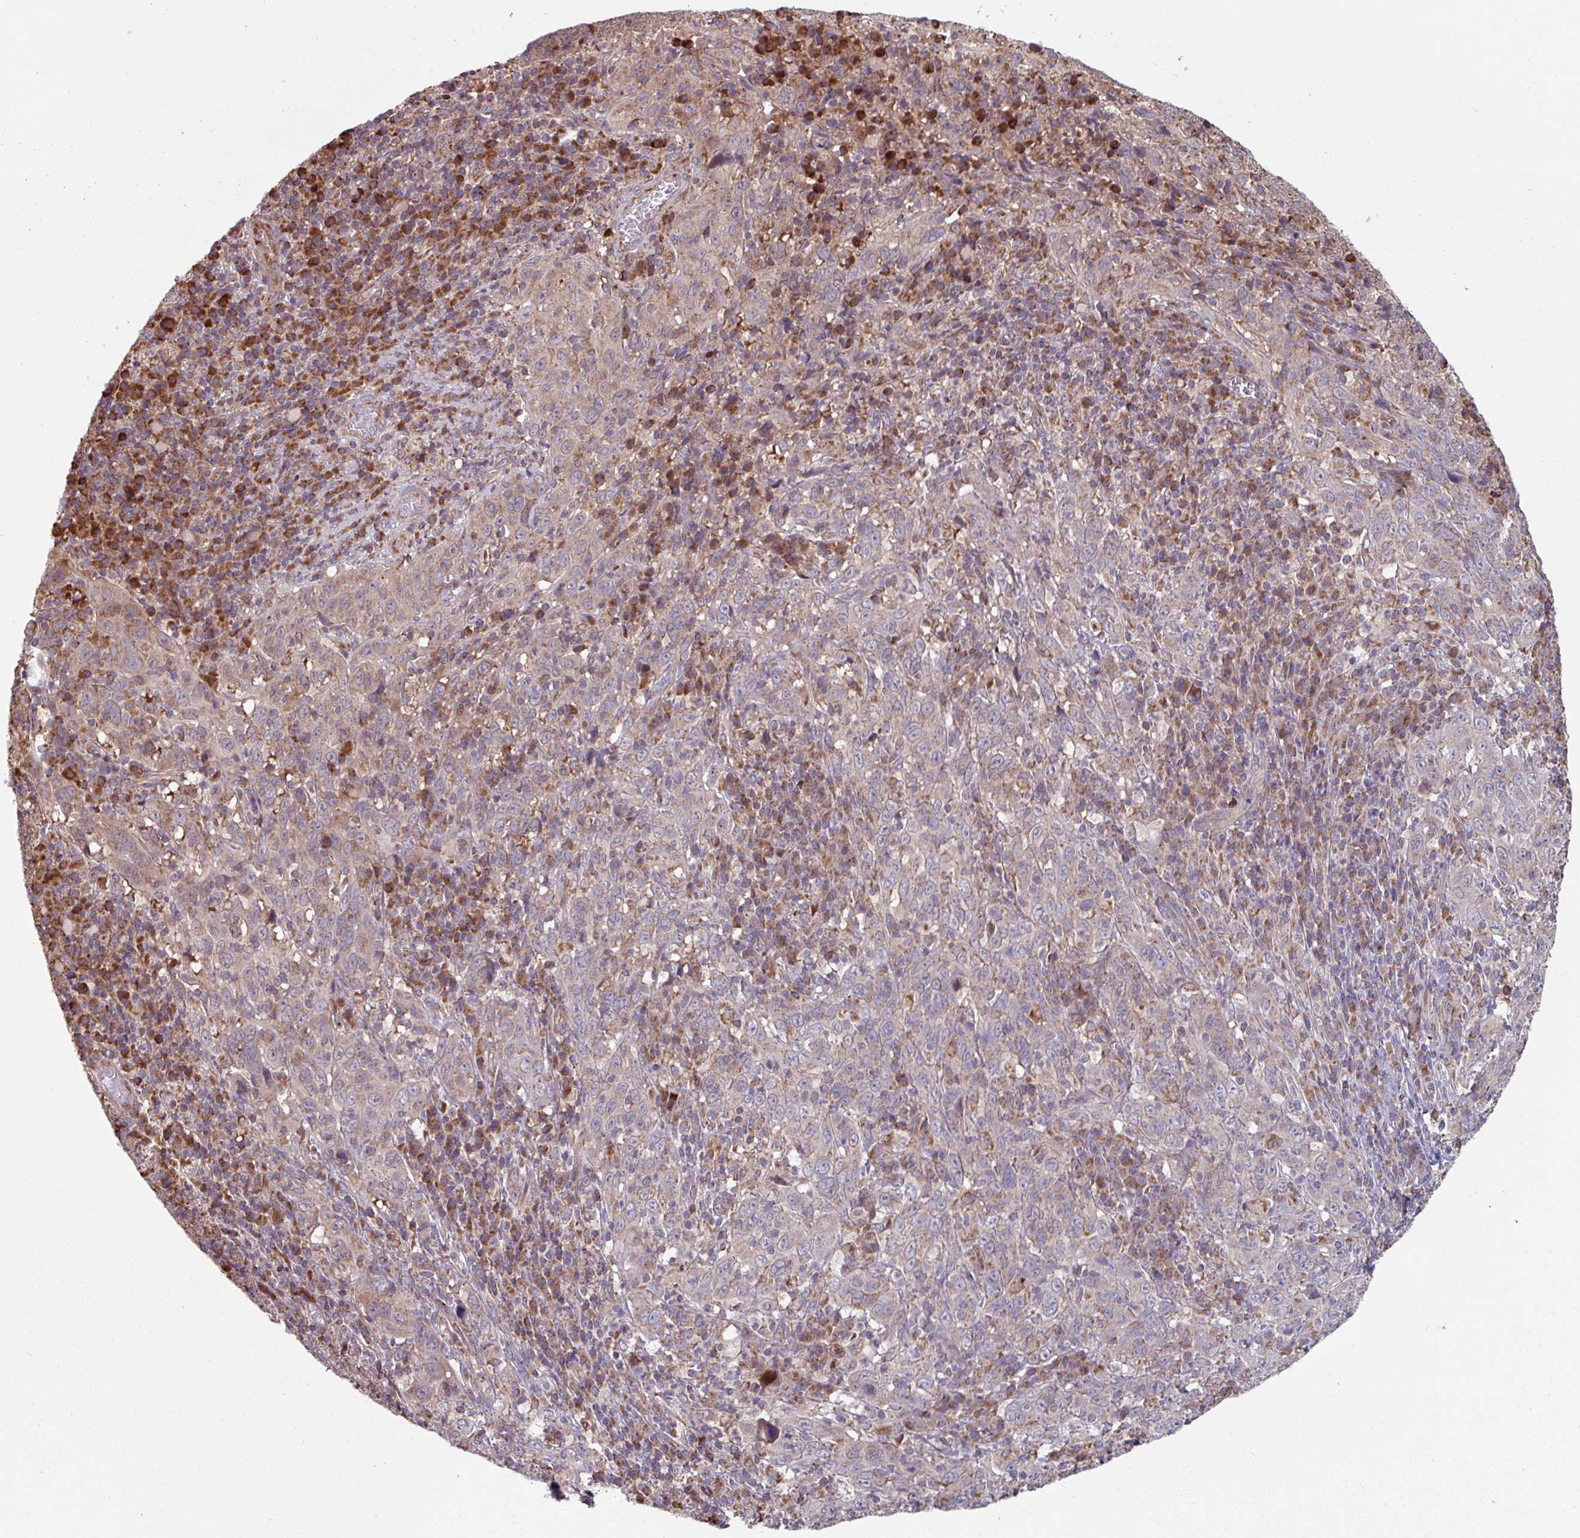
{"staining": {"intensity": "moderate", "quantity": "<25%", "location": "cytoplasmic/membranous"}, "tissue": "cervical cancer", "cell_type": "Tumor cells", "image_type": "cancer", "snomed": [{"axis": "morphology", "description": "Squamous cell carcinoma, NOS"}, {"axis": "topography", "description": "Cervix"}], "caption": "Protein expression analysis of cervical cancer (squamous cell carcinoma) displays moderate cytoplasmic/membranous expression in about <25% of tumor cells.", "gene": "COX7C", "patient": {"sex": "female", "age": 46}}